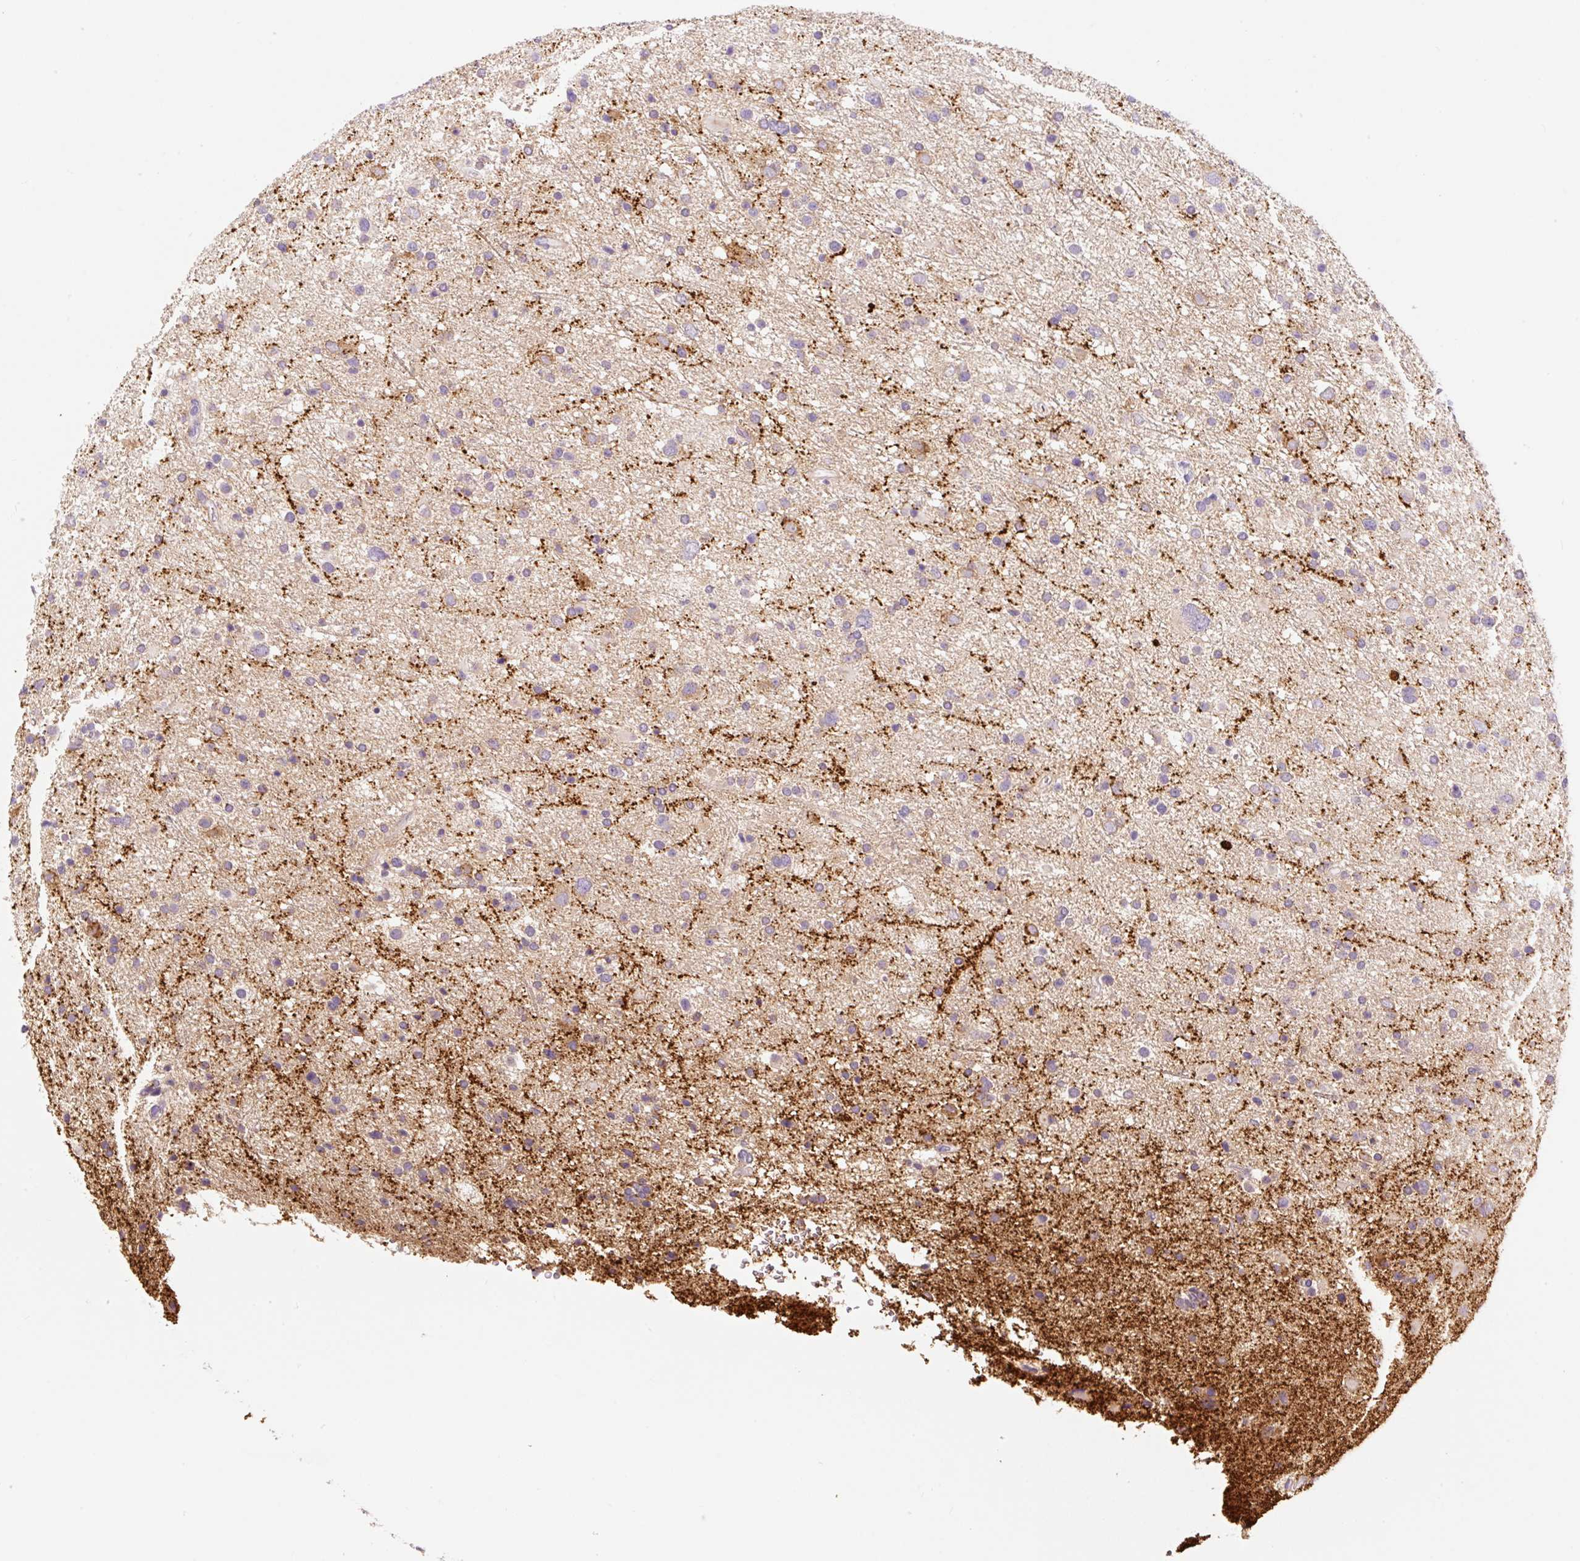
{"staining": {"intensity": "negative", "quantity": "none", "location": "none"}, "tissue": "glioma", "cell_type": "Tumor cells", "image_type": "cancer", "snomed": [{"axis": "morphology", "description": "Glioma, malignant, Low grade"}, {"axis": "topography", "description": "Brain"}], "caption": "This is an IHC micrograph of glioma. There is no positivity in tumor cells.", "gene": "SYP", "patient": {"sex": "female", "age": 32}}